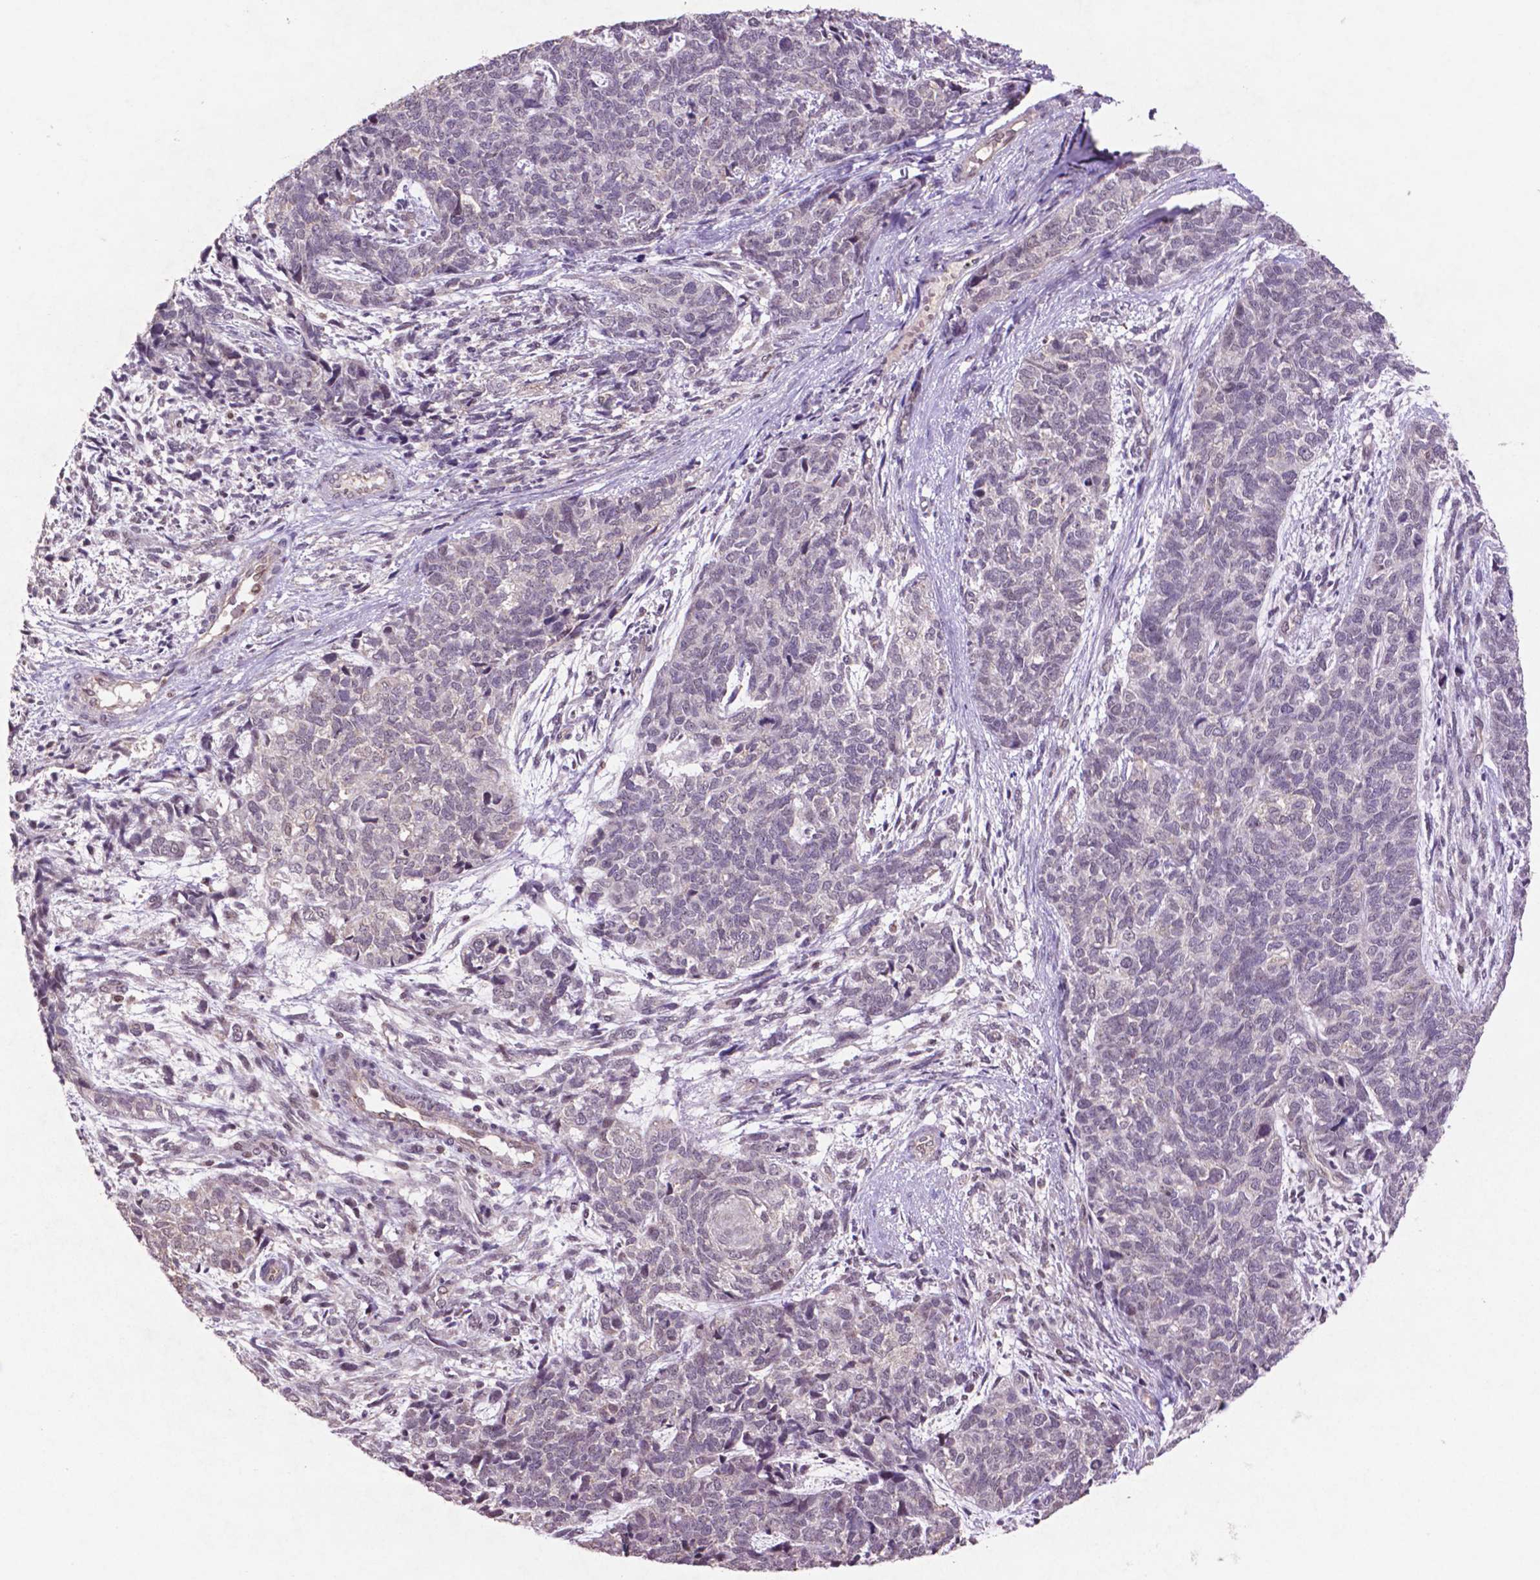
{"staining": {"intensity": "negative", "quantity": "none", "location": "none"}, "tissue": "cervical cancer", "cell_type": "Tumor cells", "image_type": "cancer", "snomed": [{"axis": "morphology", "description": "Squamous cell carcinoma, NOS"}, {"axis": "topography", "description": "Cervix"}], "caption": "Immunohistochemistry micrograph of cervical squamous cell carcinoma stained for a protein (brown), which reveals no expression in tumor cells.", "gene": "GLRX", "patient": {"sex": "female", "age": 63}}